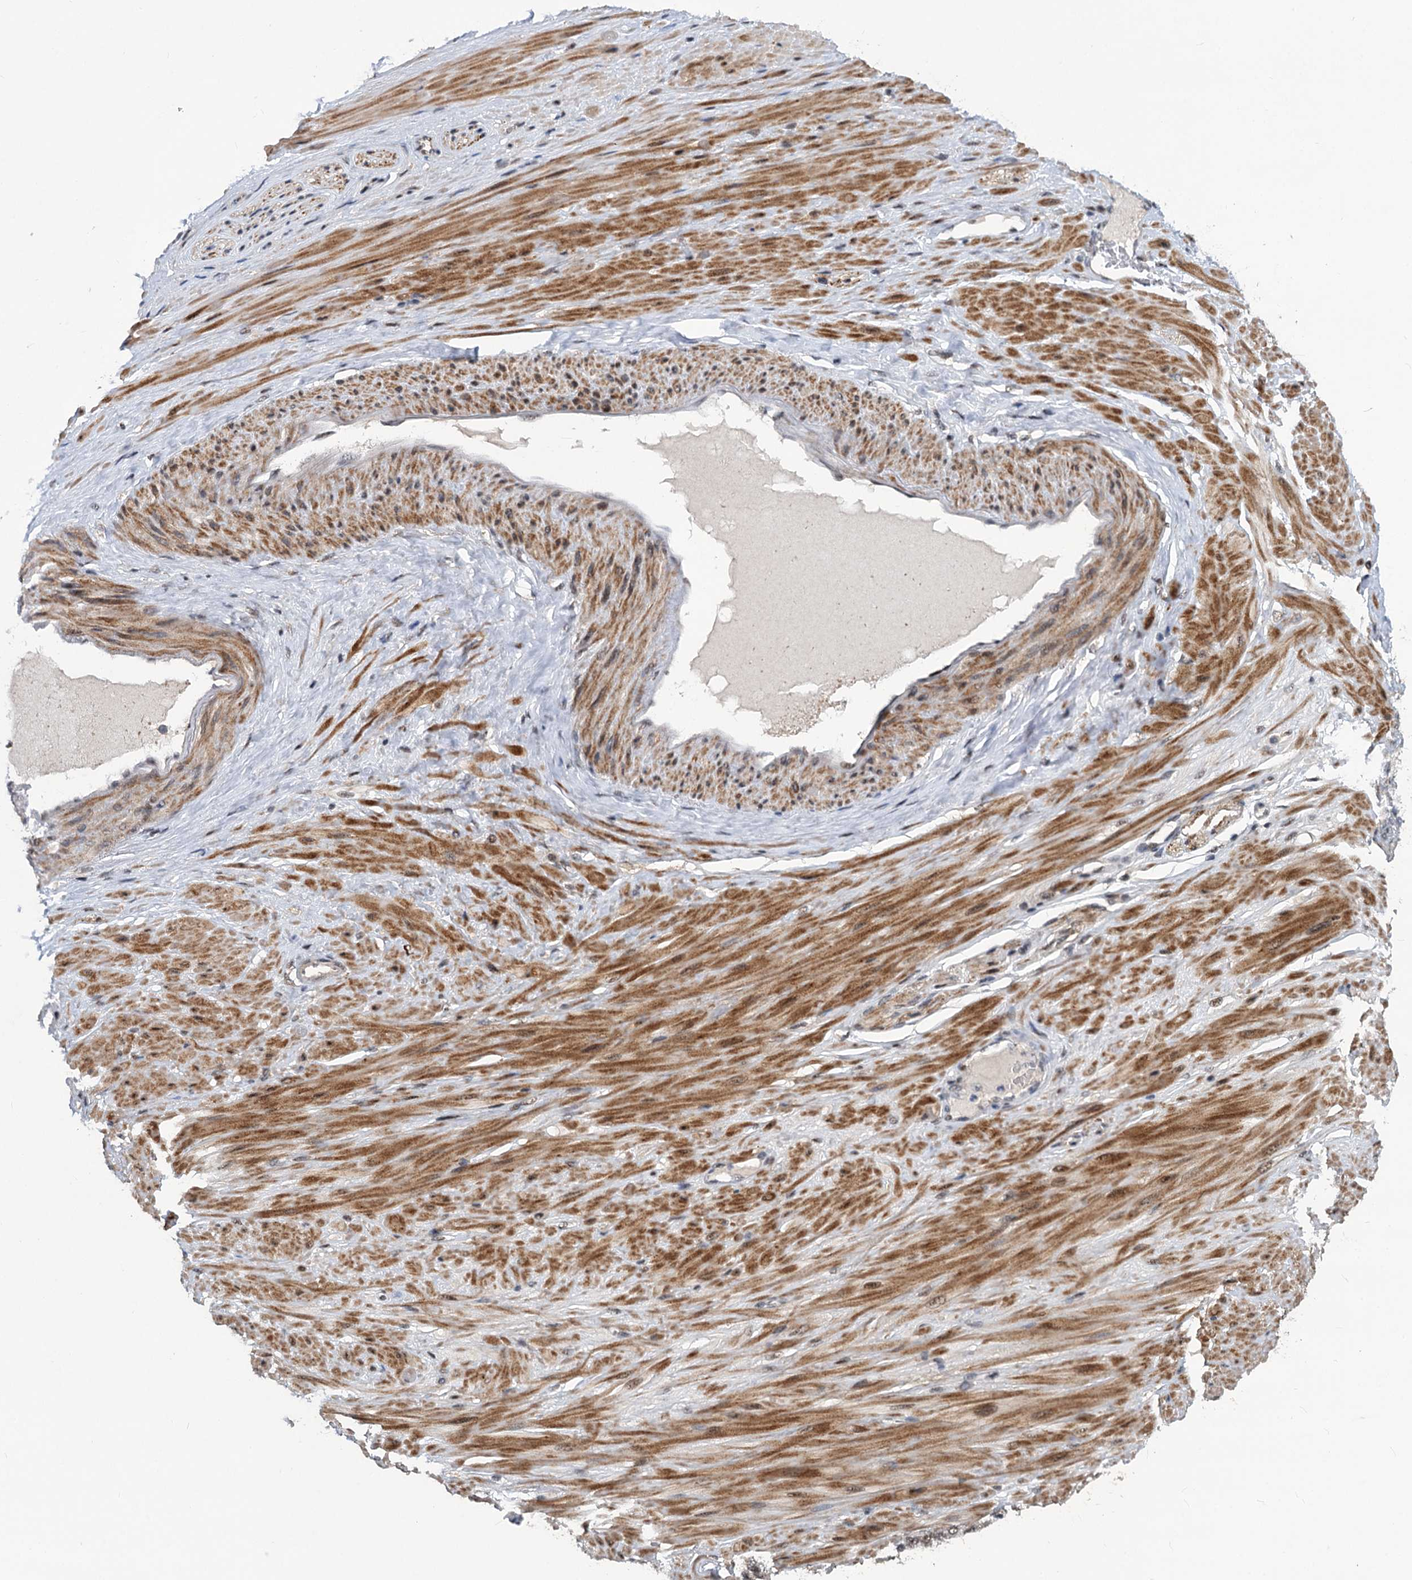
{"staining": {"intensity": "moderate", "quantity": ">75%", "location": "nuclear"}, "tissue": "adipose tissue", "cell_type": "Adipocytes", "image_type": "normal", "snomed": [{"axis": "morphology", "description": "Normal tissue, NOS"}, {"axis": "morphology", "description": "Adenocarcinoma, Low grade"}, {"axis": "topography", "description": "Prostate"}, {"axis": "topography", "description": "Peripheral nerve tissue"}], "caption": "Human adipose tissue stained with a brown dye demonstrates moderate nuclear positive staining in about >75% of adipocytes.", "gene": "PHF8", "patient": {"sex": "male", "age": 63}}